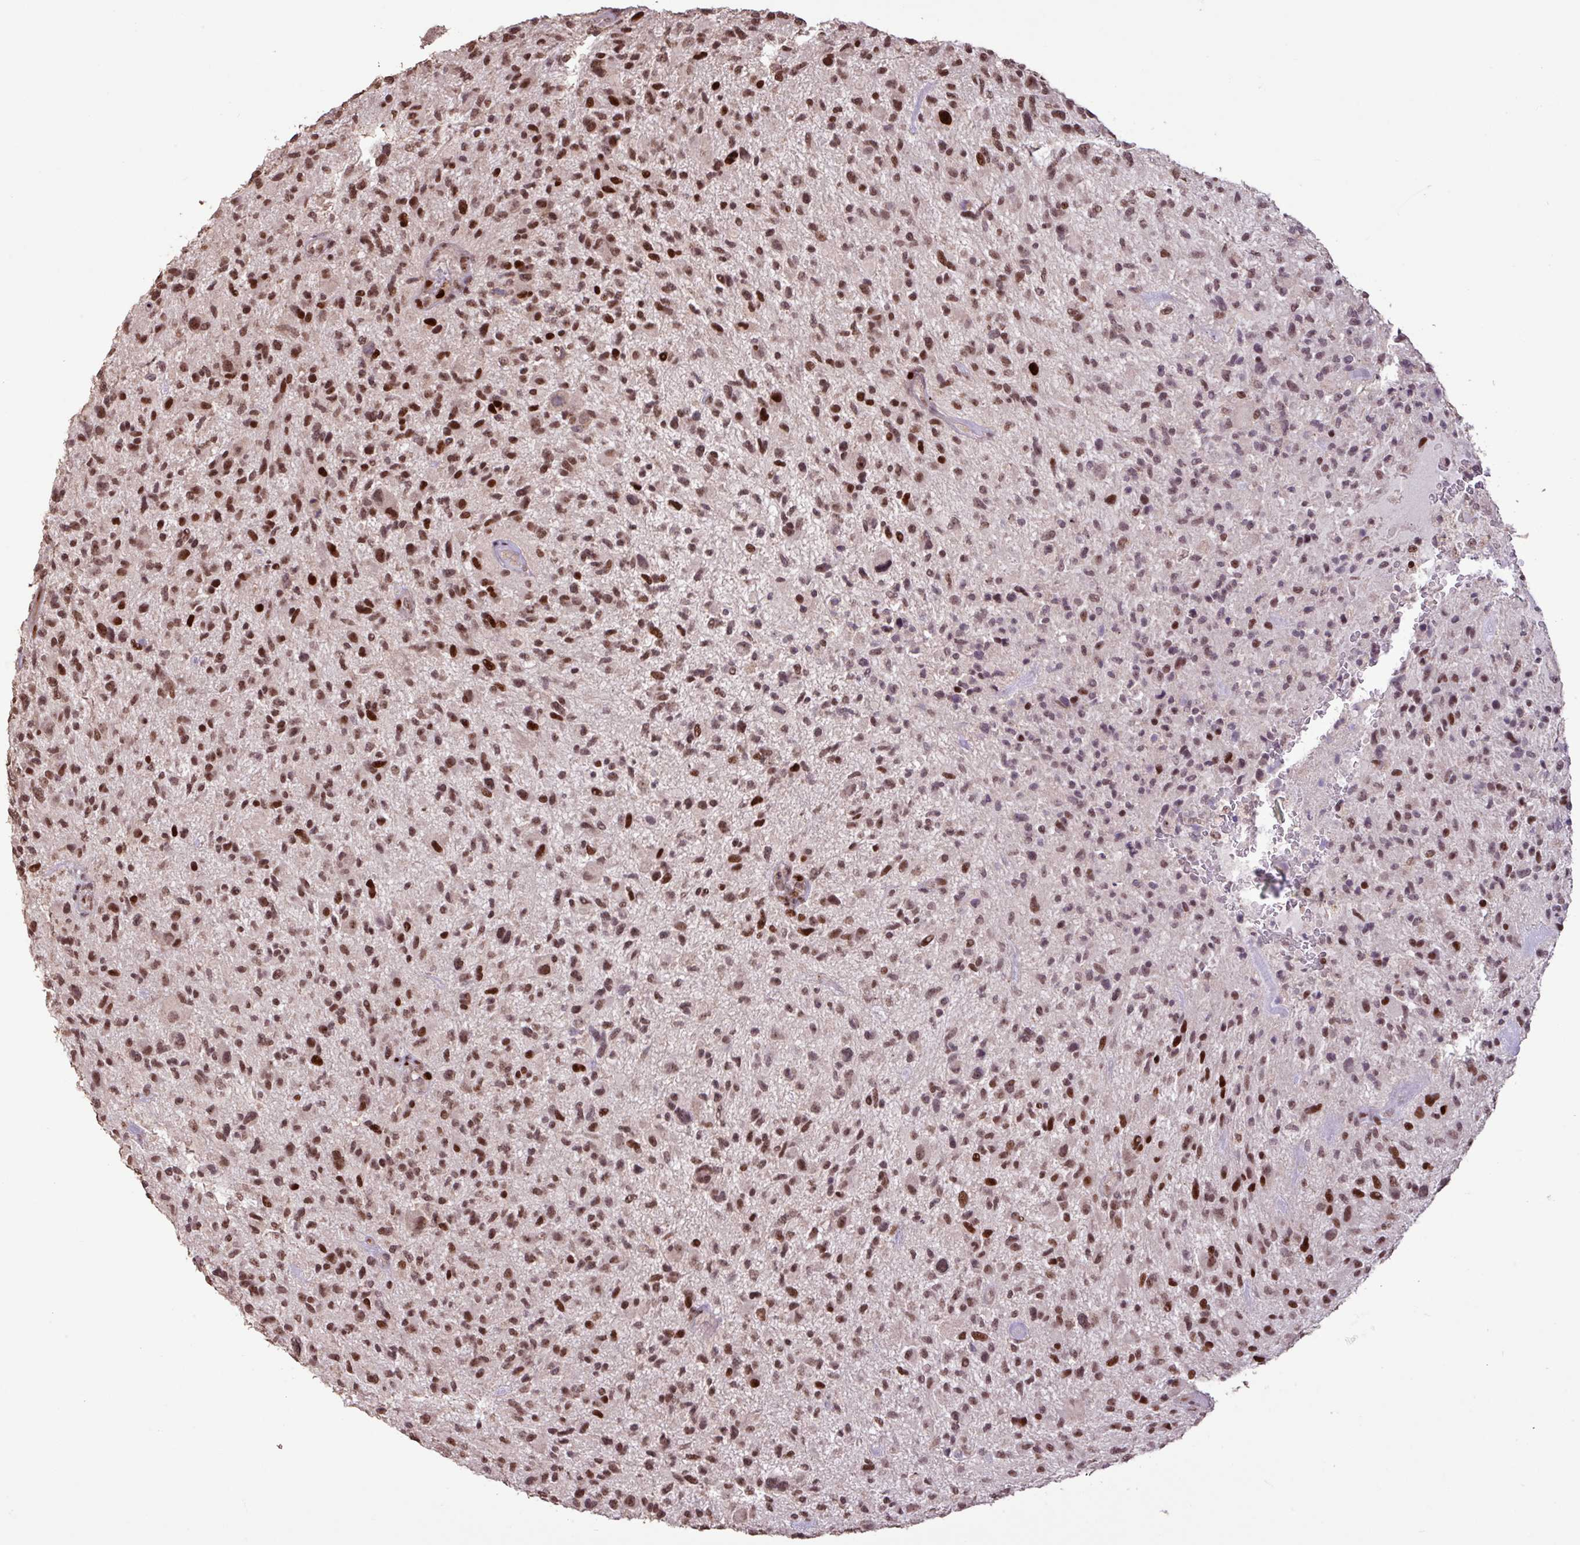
{"staining": {"intensity": "strong", "quantity": ">75%", "location": "nuclear"}, "tissue": "glioma", "cell_type": "Tumor cells", "image_type": "cancer", "snomed": [{"axis": "morphology", "description": "Glioma, malignant, High grade"}, {"axis": "topography", "description": "Brain"}], "caption": "IHC micrograph of human high-grade glioma (malignant) stained for a protein (brown), which shows high levels of strong nuclear staining in about >75% of tumor cells.", "gene": "ZNF709", "patient": {"sex": "male", "age": 47}}